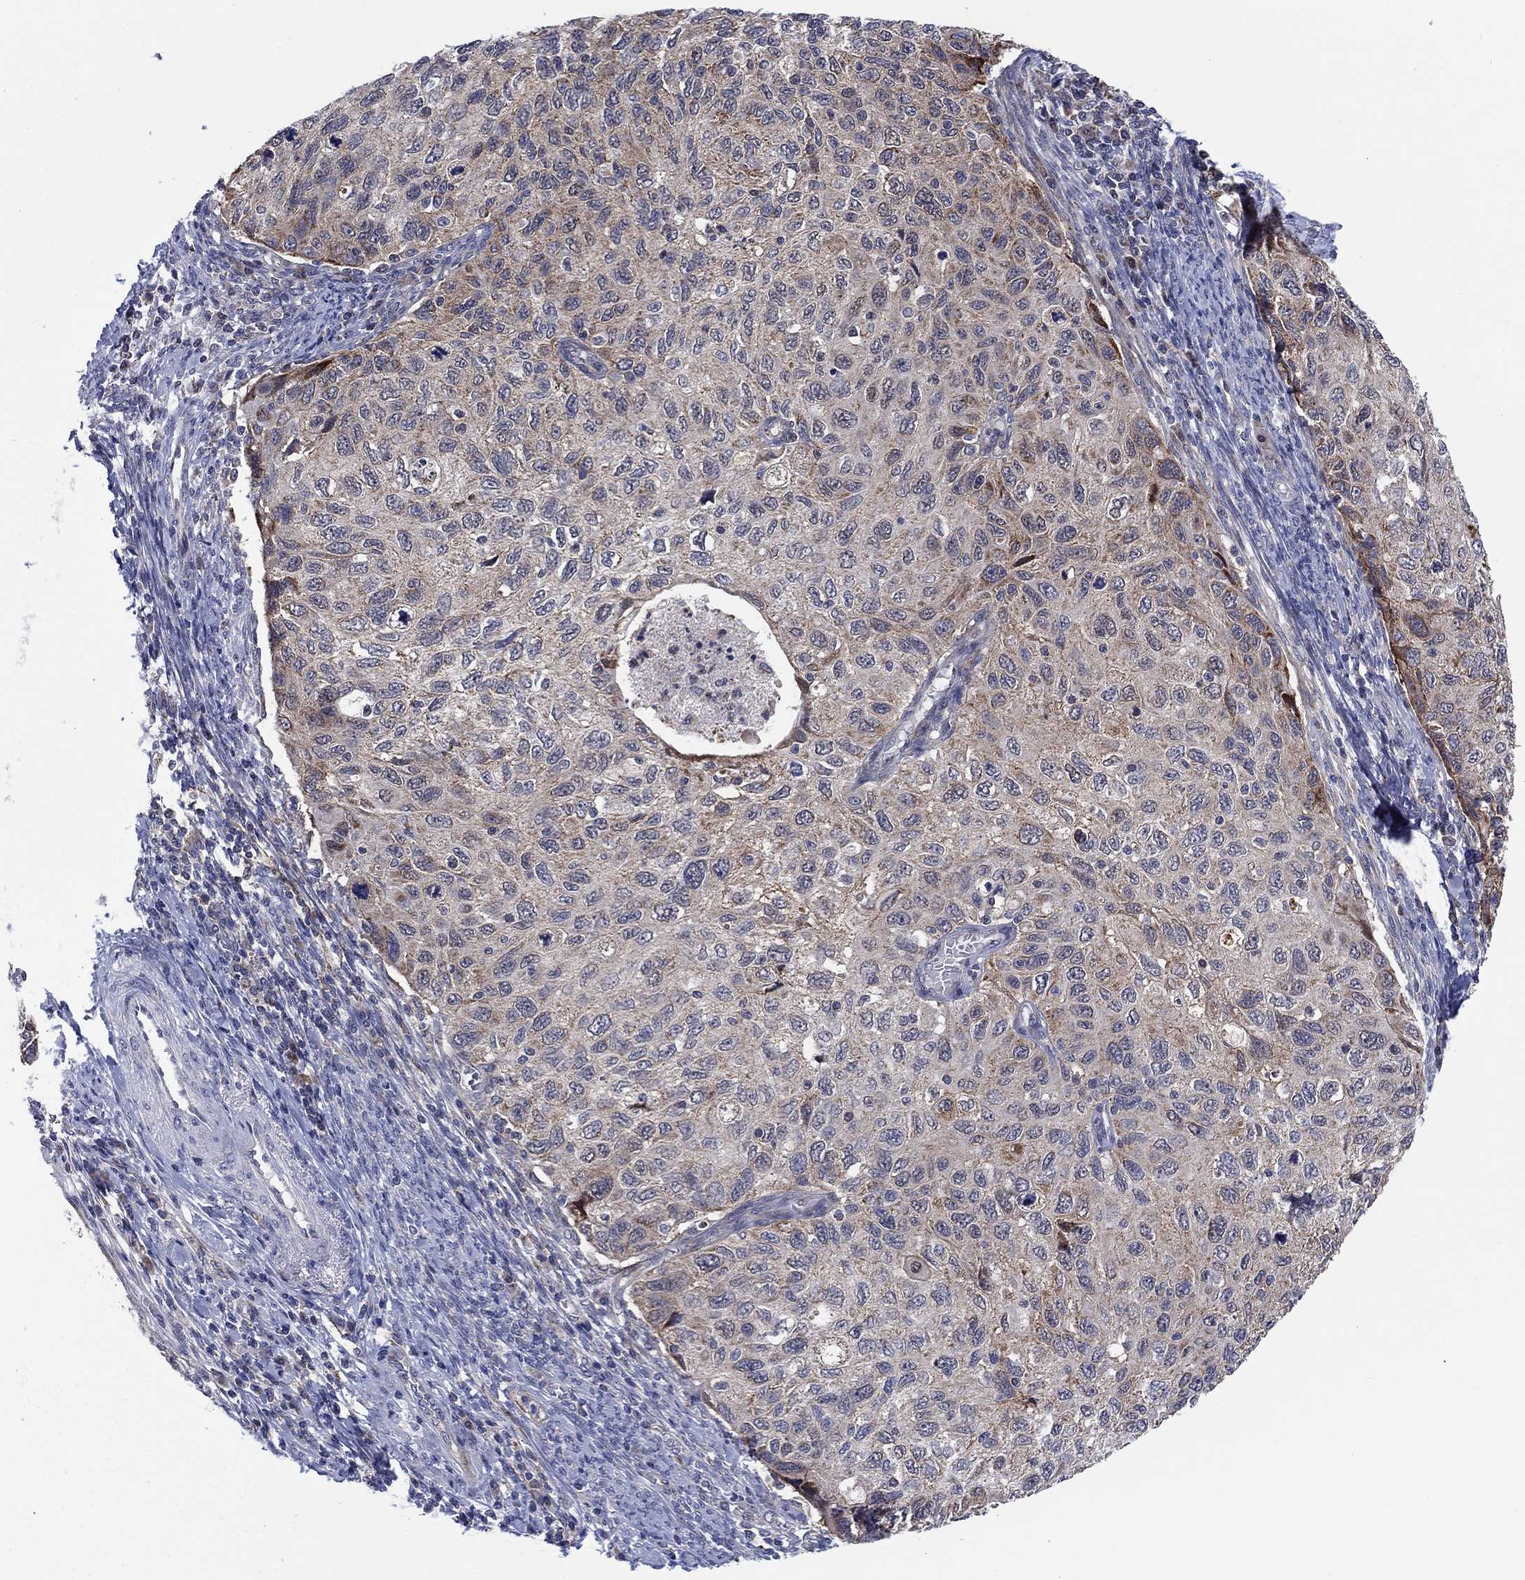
{"staining": {"intensity": "weak", "quantity": "<25%", "location": "cytoplasmic/membranous"}, "tissue": "cervical cancer", "cell_type": "Tumor cells", "image_type": "cancer", "snomed": [{"axis": "morphology", "description": "Squamous cell carcinoma, NOS"}, {"axis": "topography", "description": "Cervix"}], "caption": "The image exhibits no significant expression in tumor cells of cervical squamous cell carcinoma.", "gene": "SLC35F2", "patient": {"sex": "female", "age": 70}}